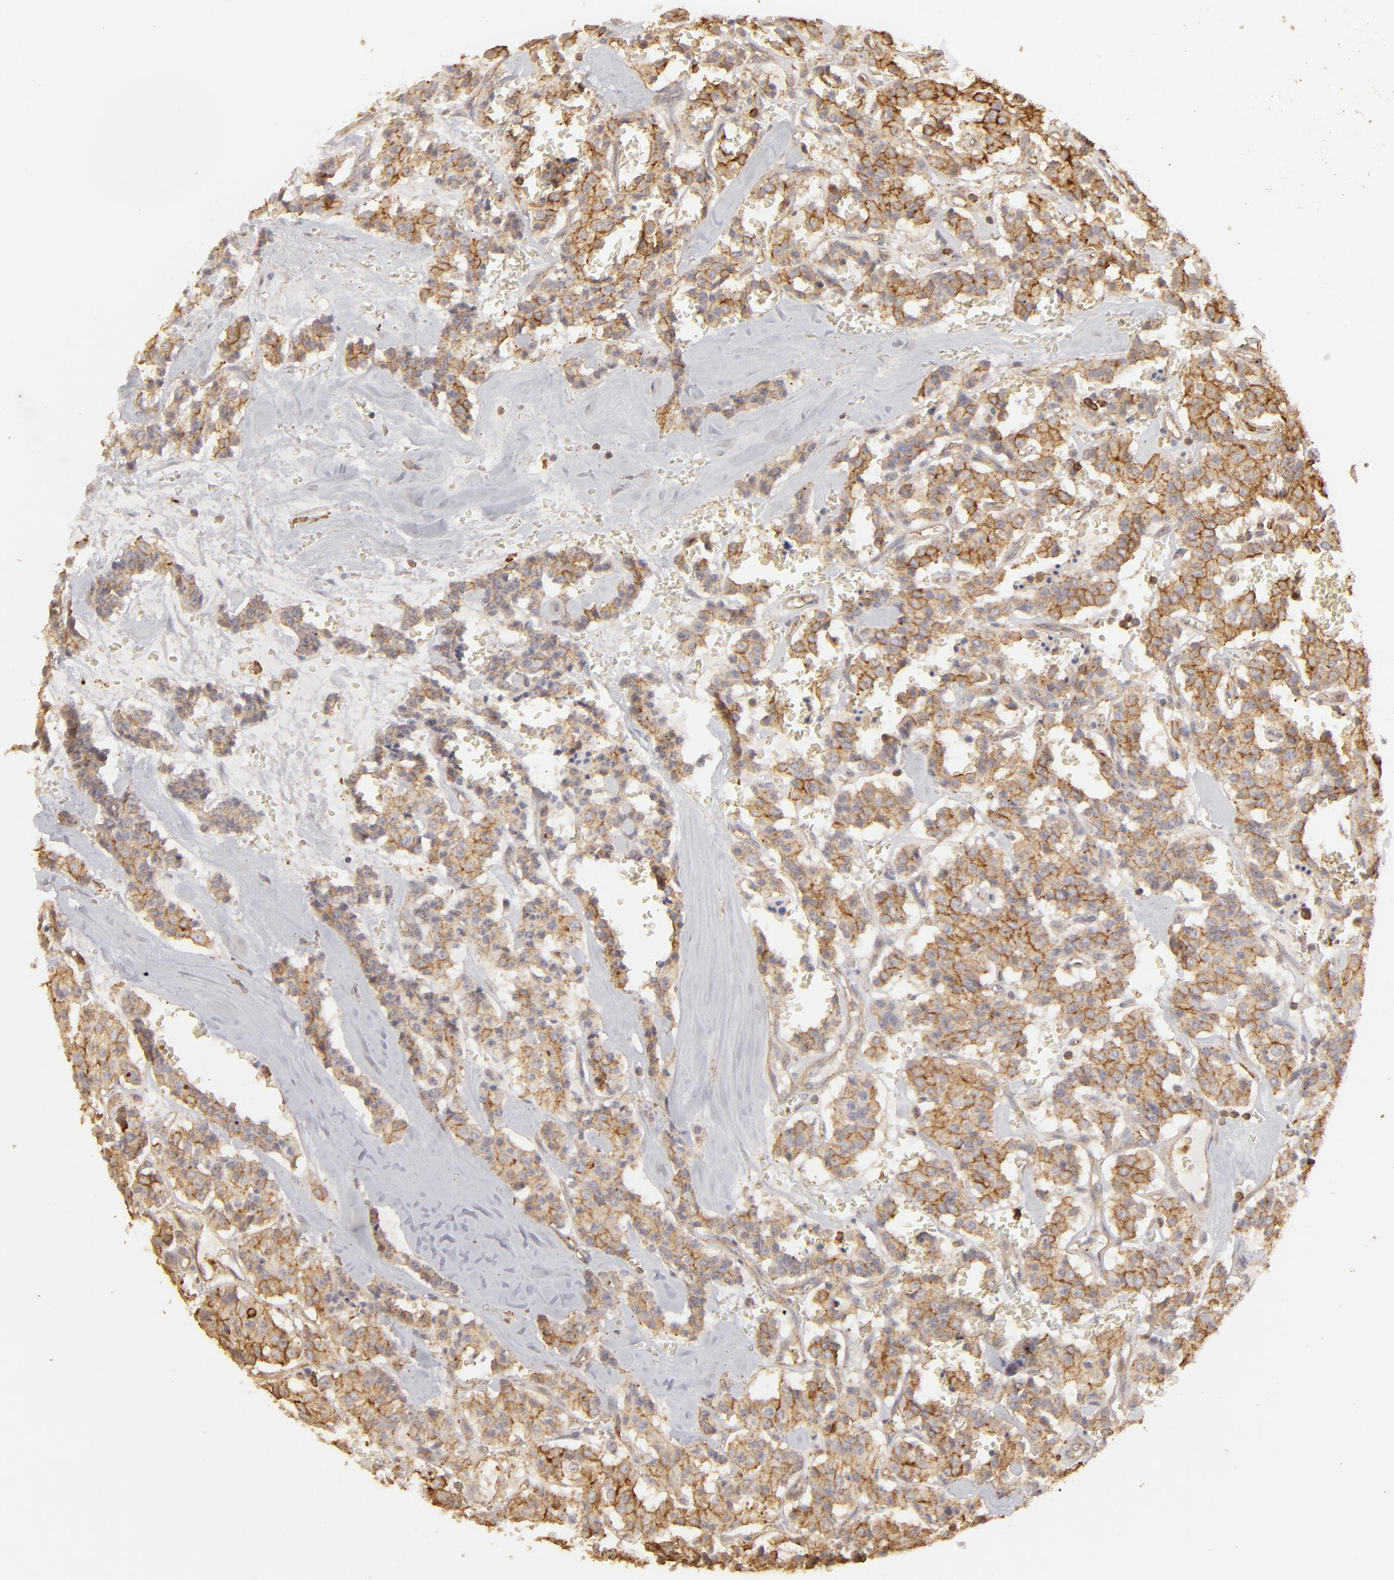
{"staining": {"intensity": "moderate", "quantity": ">75%", "location": "cytoplasmic/membranous"}, "tissue": "carcinoid", "cell_type": "Tumor cells", "image_type": "cancer", "snomed": [{"axis": "morphology", "description": "Carcinoid, malignant, NOS"}, {"axis": "topography", "description": "Bronchus"}], "caption": "IHC (DAB (3,3'-diaminobenzidine)) staining of carcinoid (malignant) displays moderate cytoplasmic/membranous protein positivity in about >75% of tumor cells.", "gene": "ACTB", "patient": {"sex": "male", "age": 55}}